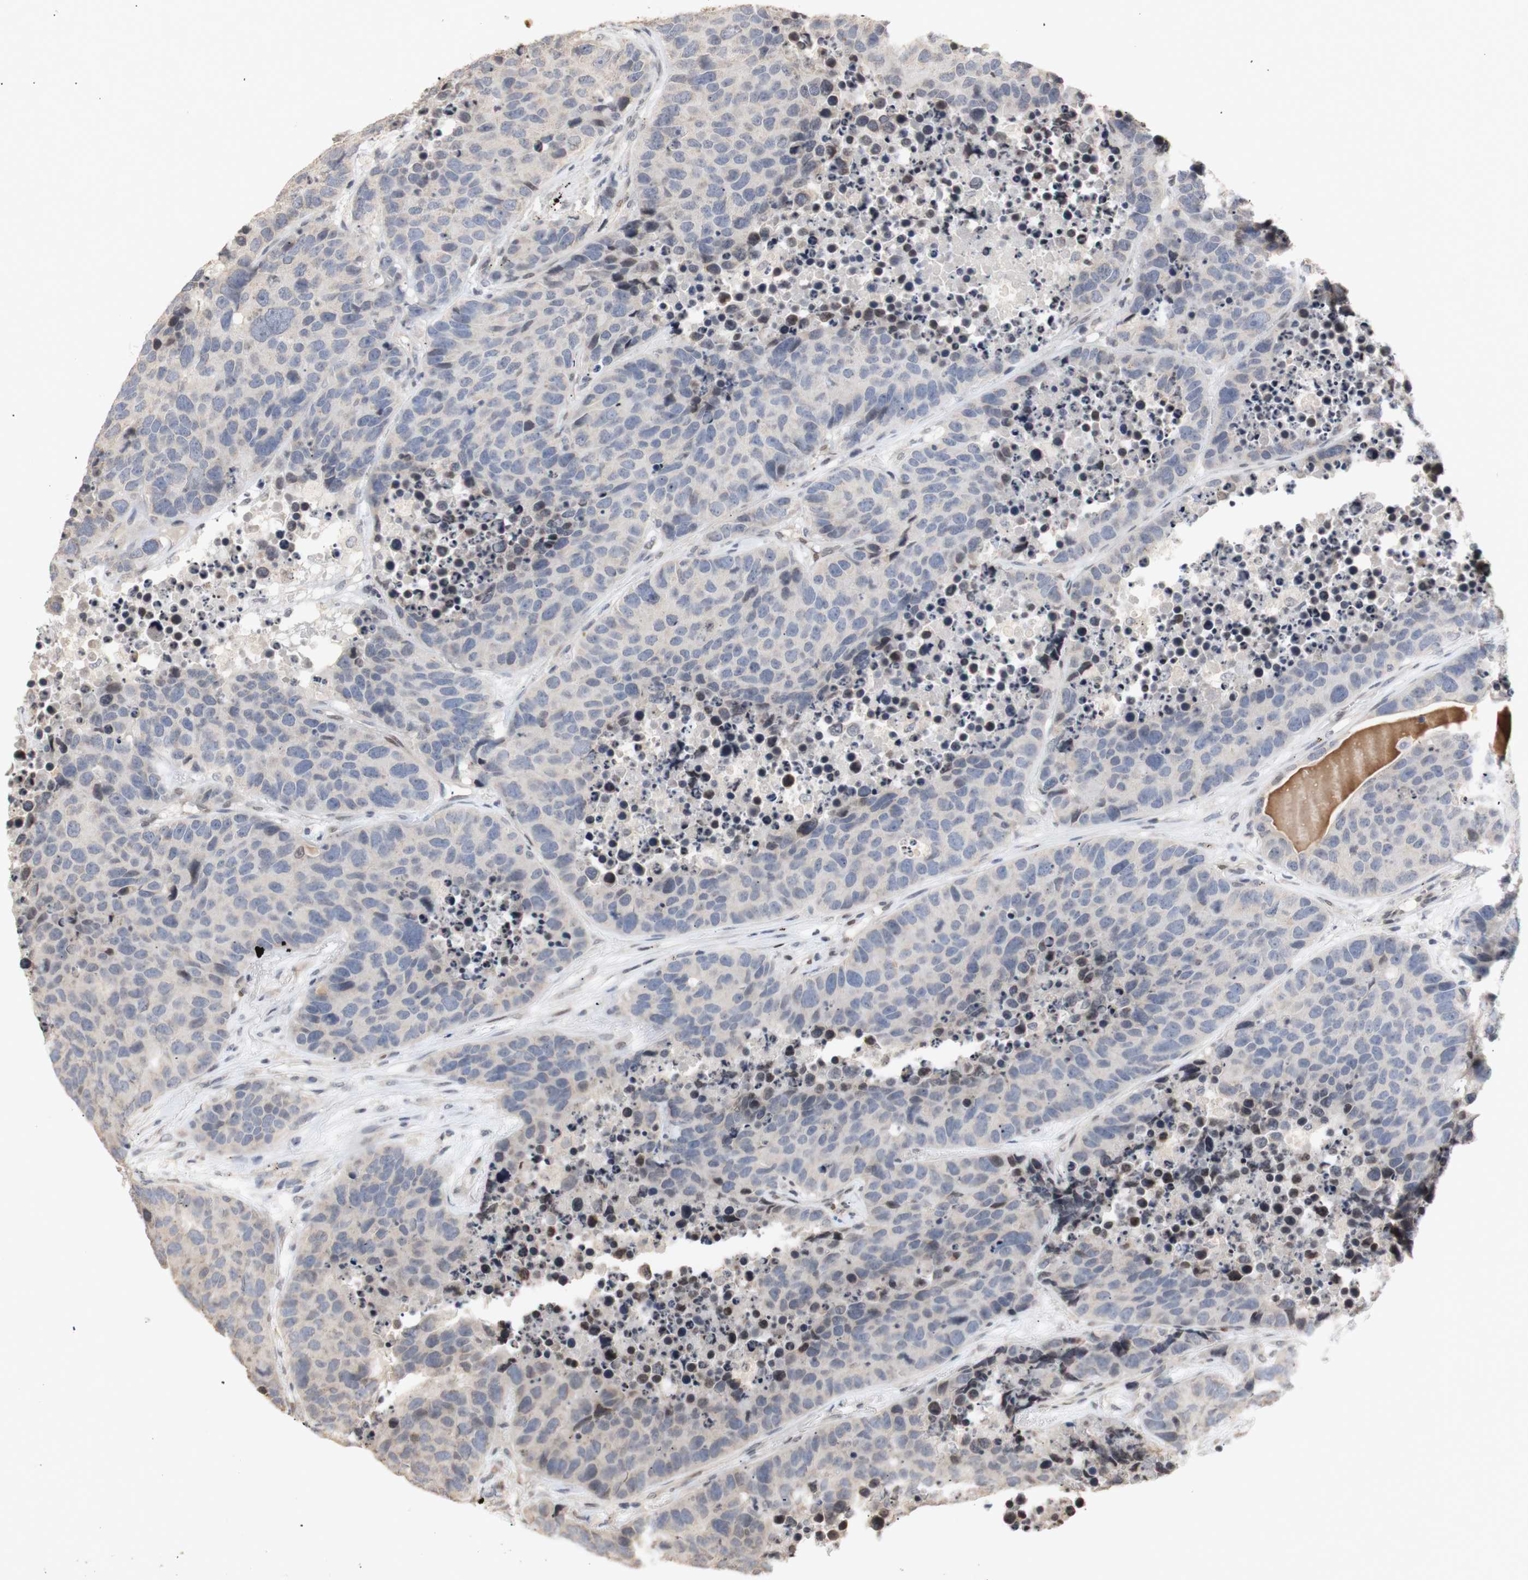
{"staining": {"intensity": "negative", "quantity": "none", "location": "none"}, "tissue": "carcinoid", "cell_type": "Tumor cells", "image_type": "cancer", "snomed": [{"axis": "morphology", "description": "Carcinoid, malignant, NOS"}, {"axis": "topography", "description": "Lung"}], "caption": "This is a image of immunohistochemistry staining of malignant carcinoid, which shows no staining in tumor cells.", "gene": "FOSB", "patient": {"sex": "male", "age": 60}}